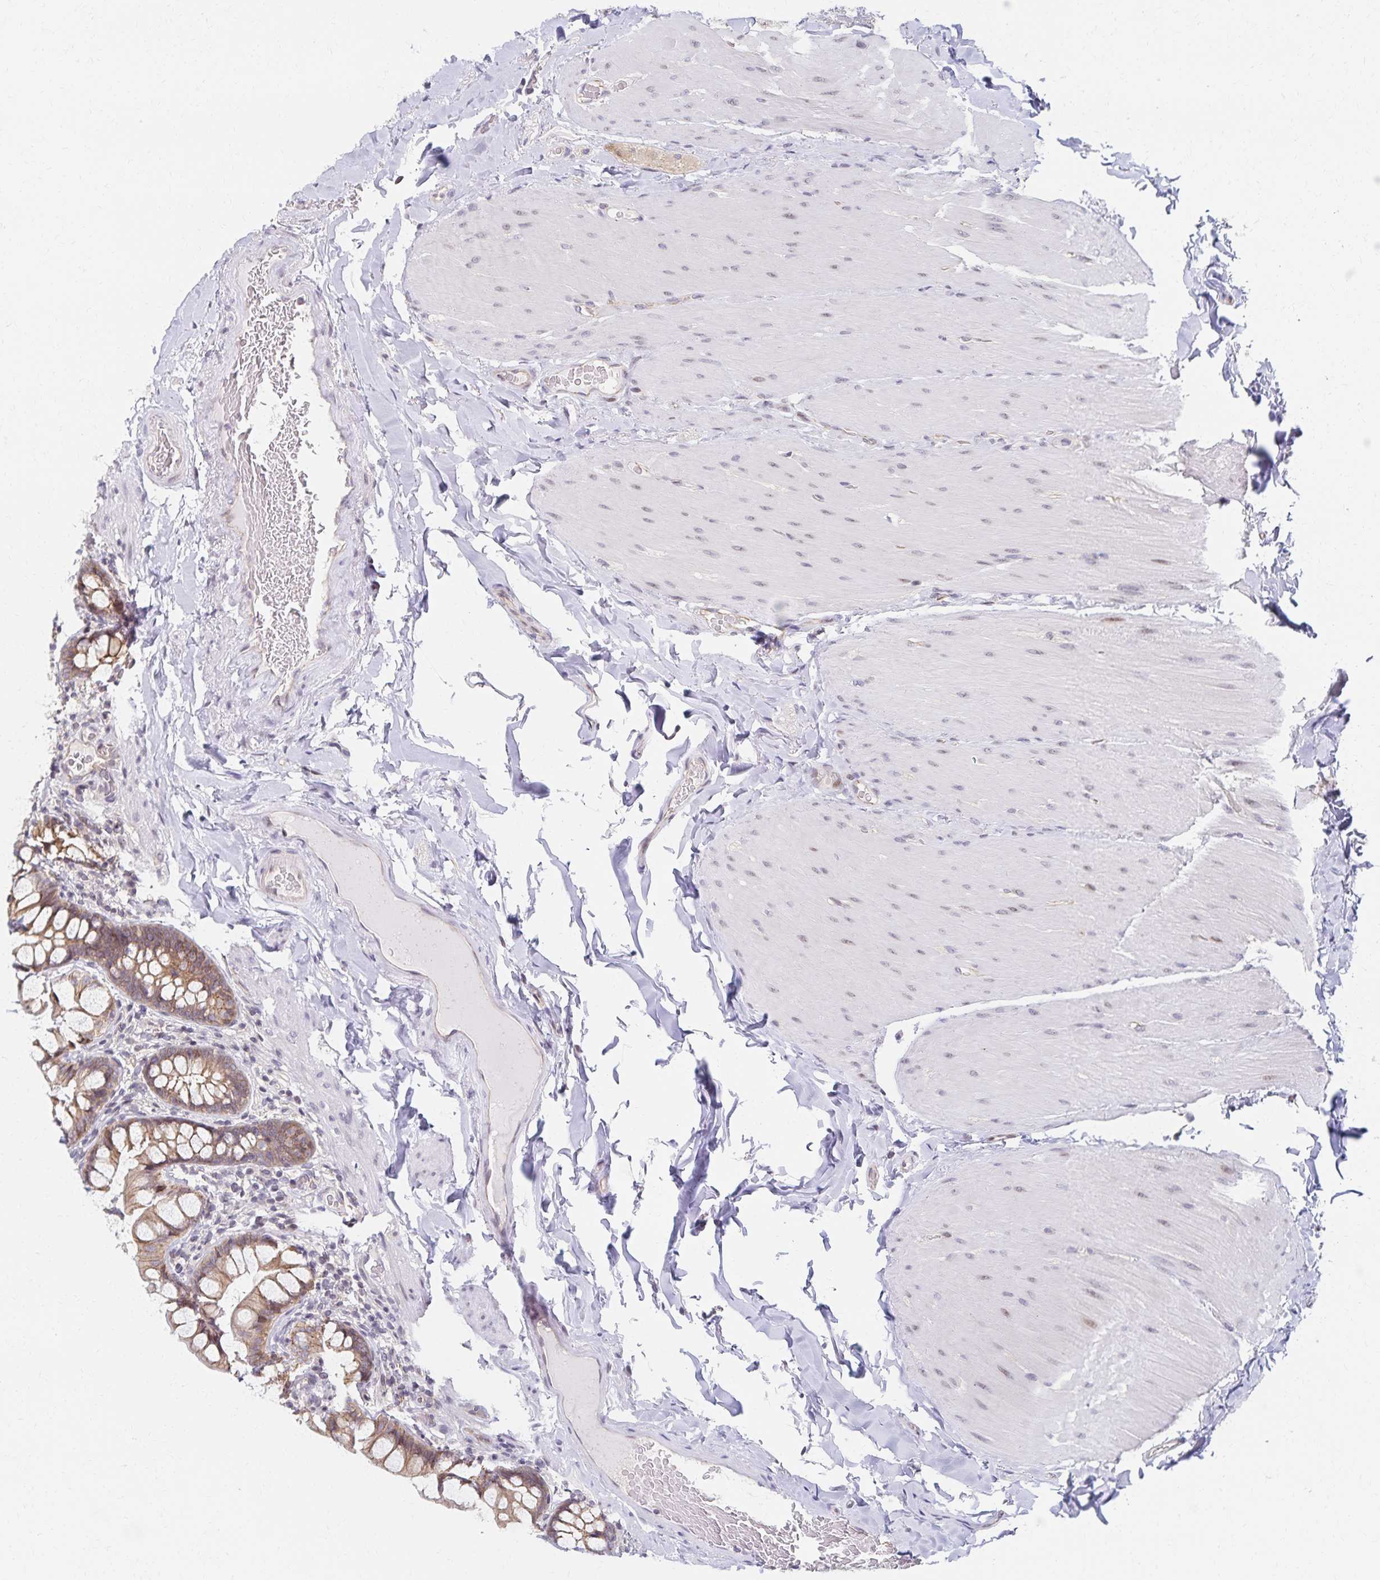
{"staining": {"intensity": "weak", "quantity": ">75%", "location": "cytoplasmic/membranous"}, "tissue": "small intestine", "cell_type": "Glandular cells", "image_type": "normal", "snomed": [{"axis": "morphology", "description": "Normal tissue, NOS"}, {"axis": "topography", "description": "Small intestine"}], "caption": "Small intestine stained with a brown dye shows weak cytoplasmic/membranous positive expression in approximately >75% of glandular cells.", "gene": "RAB9B", "patient": {"sex": "male", "age": 70}}